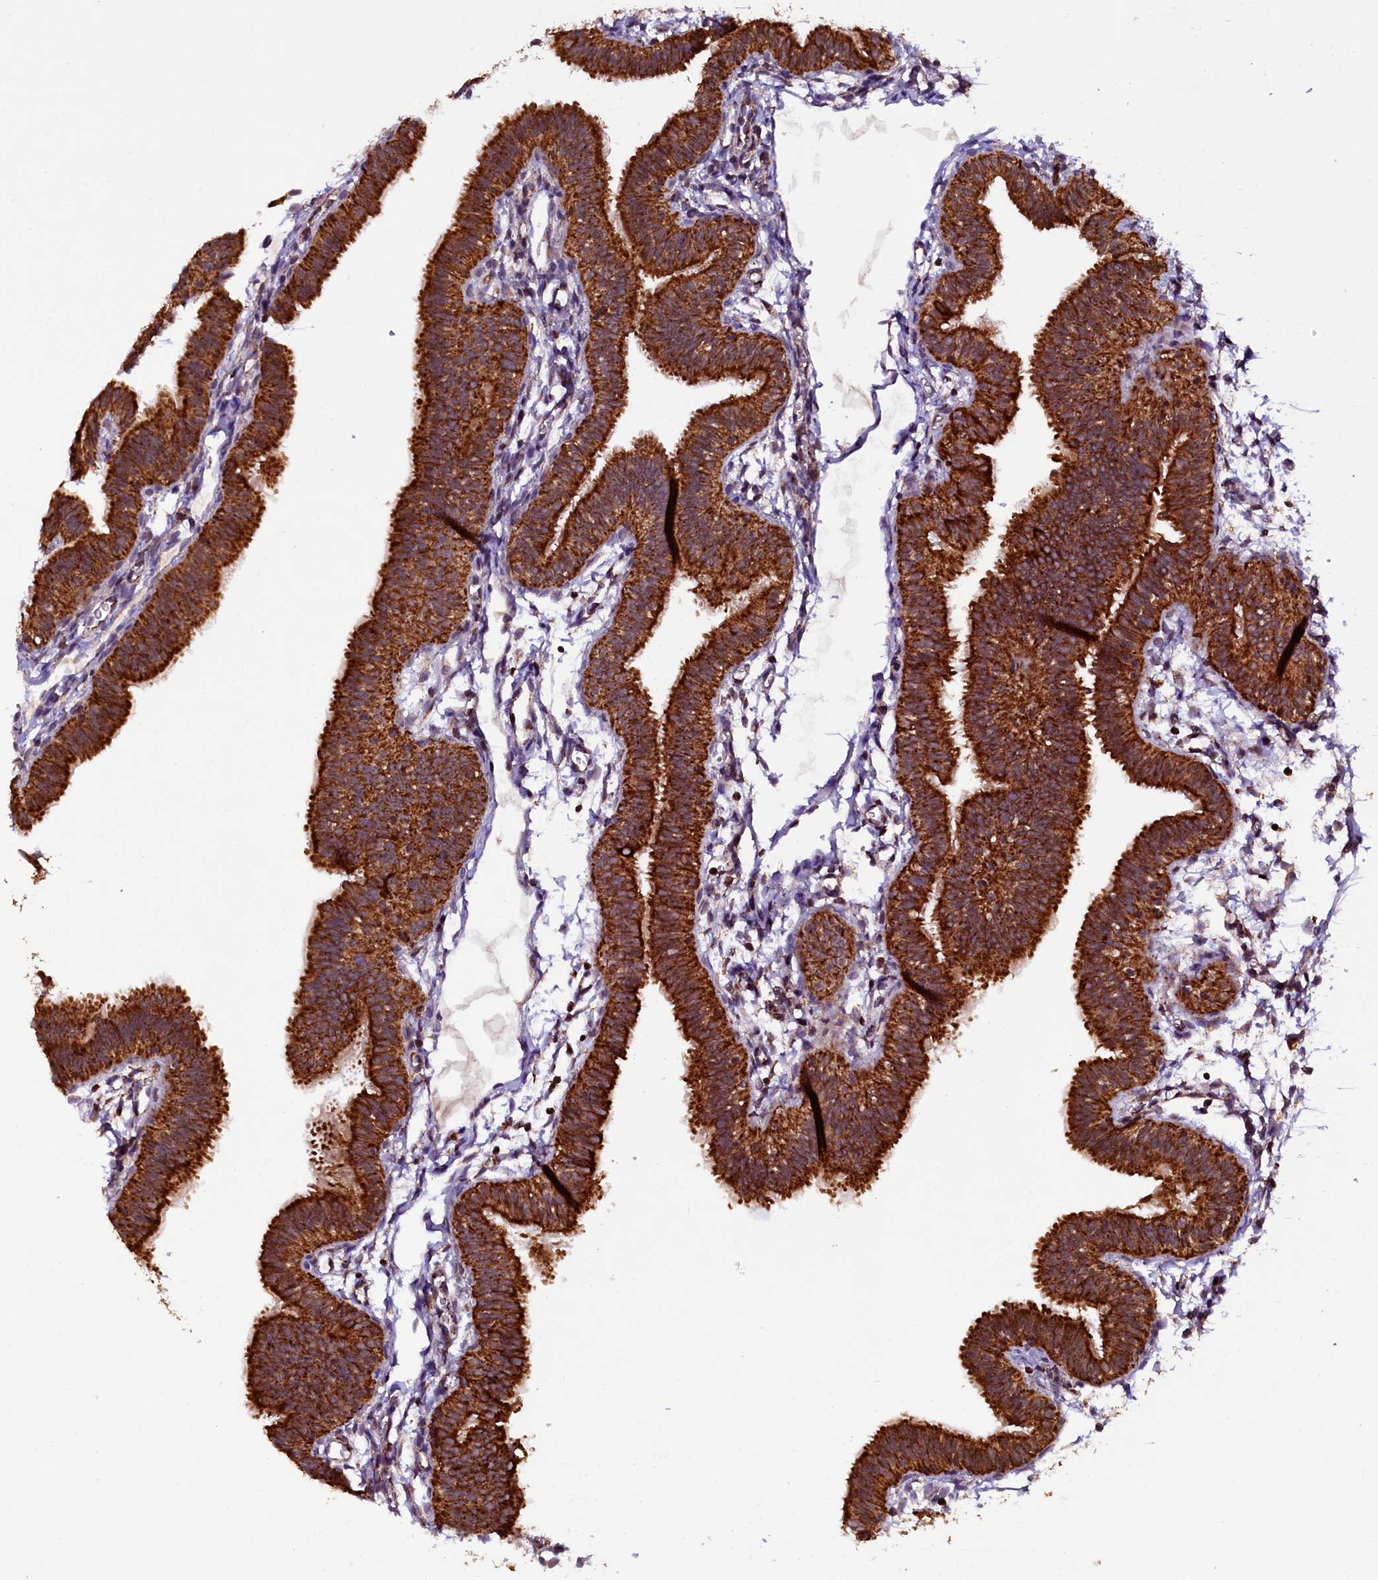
{"staining": {"intensity": "strong", "quantity": ">75%", "location": "cytoplasmic/membranous"}, "tissue": "fallopian tube", "cell_type": "Glandular cells", "image_type": "normal", "snomed": [{"axis": "morphology", "description": "Normal tissue, NOS"}, {"axis": "topography", "description": "Fallopian tube"}], "caption": "Strong cytoplasmic/membranous positivity is seen in about >75% of glandular cells in normal fallopian tube. (DAB = brown stain, brightfield microscopy at high magnification).", "gene": "KLC2", "patient": {"sex": "female", "age": 35}}